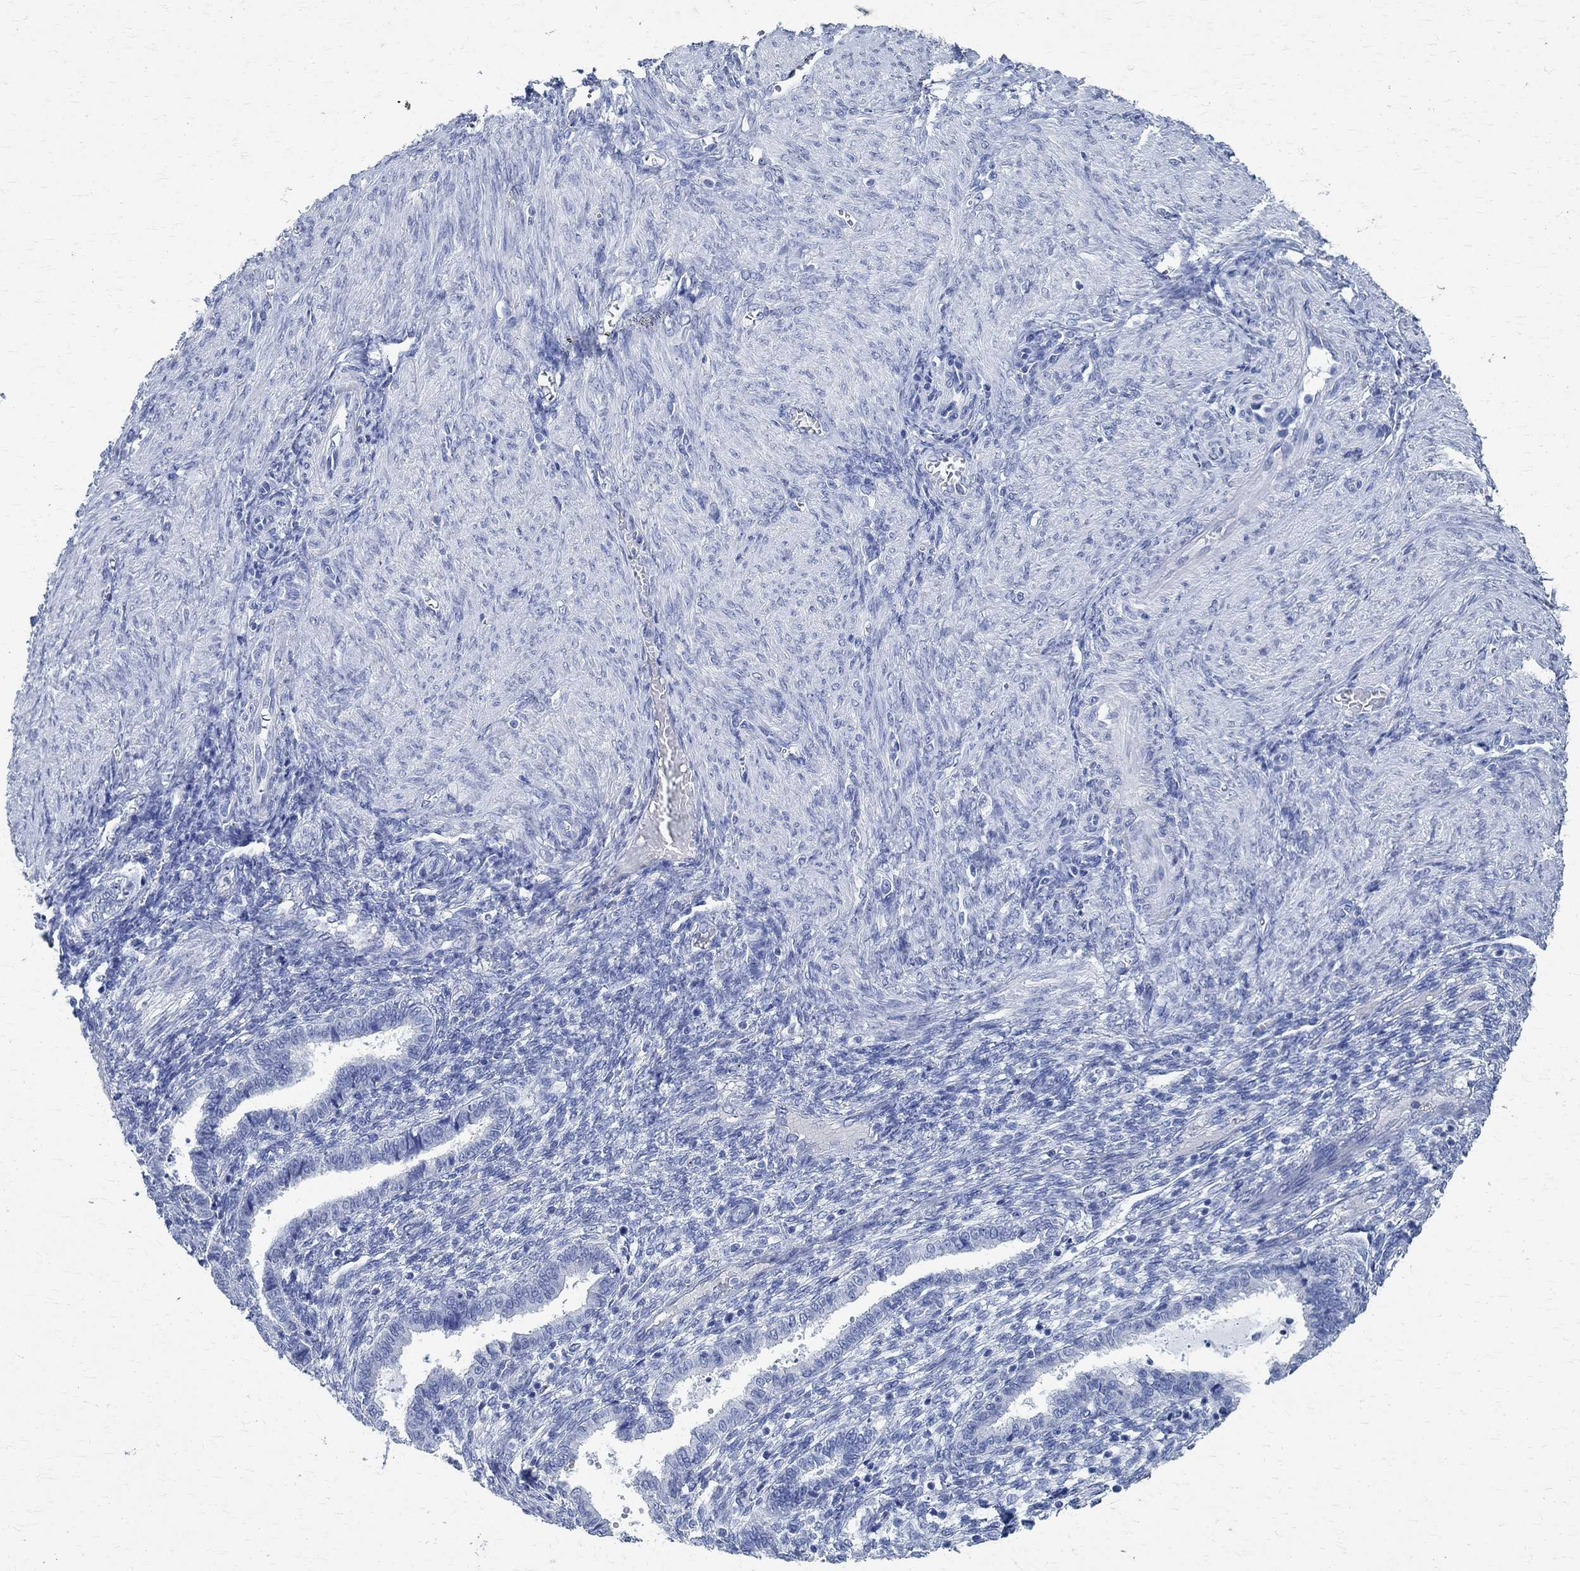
{"staining": {"intensity": "negative", "quantity": "none", "location": "none"}, "tissue": "endometrium", "cell_type": "Cells in endometrial stroma", "image_type": "normal", "snomed": [{"axis": "morphology", "description": "Normal tissue, NOS"}, {"axis": "topography", "description": "Endometrium"}], "caption": "DAB immunohistochemical staining of unremarkable endometrium exhibits no significant staining in cells in endometrial stroma.", "gene": "TMEM221", "patient": {"sex": "female", "age": 43}}